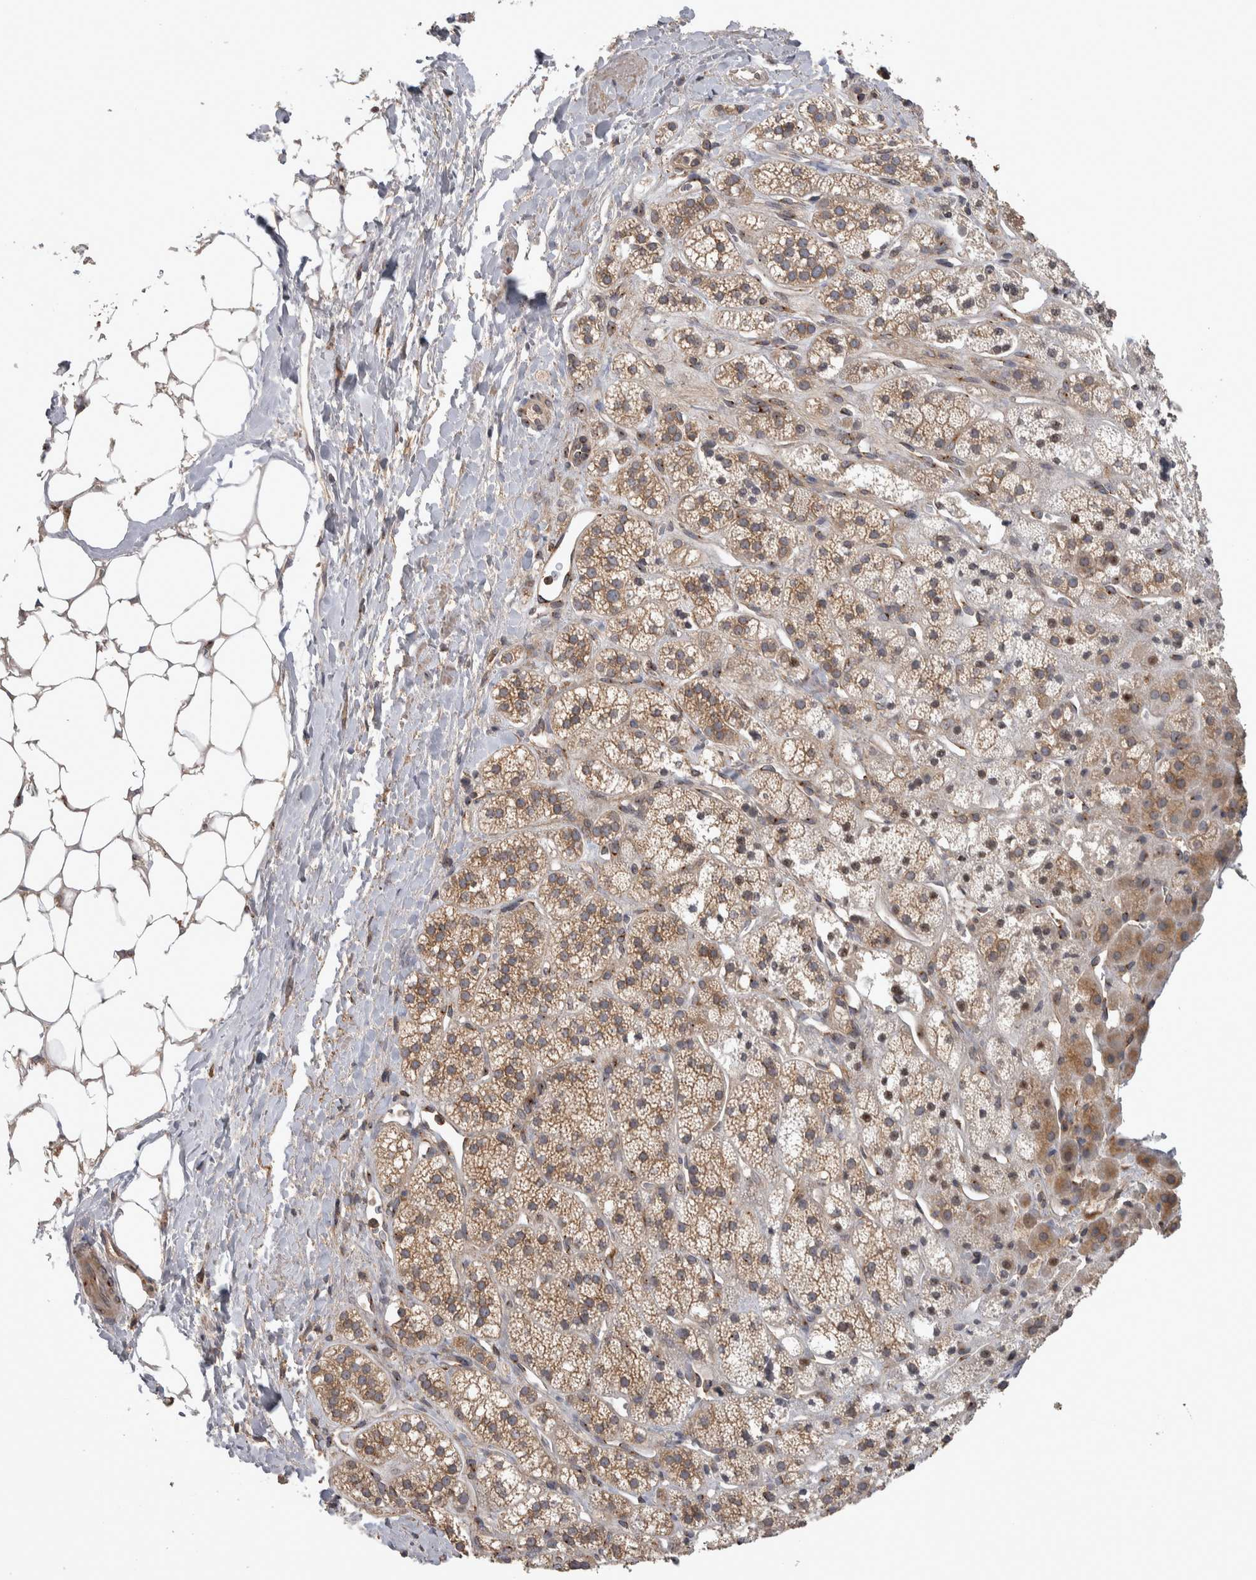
{"staining": {"intensity": "moderate", "quantity": ">75%", "location": "cytoplasmic/membranous"}, "tissue": "adrenal gland", "cell_type": "Glandular cells", "image_type": "normal", "snomed": [{"axis": "morphology", "description": "Normal tissue, NOS"}, {"axis": "topography", "description": "Adrenal gland"}], "caption": "Unremarkable adrenal gland reveals moderate cytoplasmic/membranous positivity in approximately >75% of glandular cells (Stains: DAB in brown, nuclei in blue, Microscopy: brightfield microscopy at high magnification)..", "gene": "IFRD1", "patient": {"sex": "male", "age": 56}}